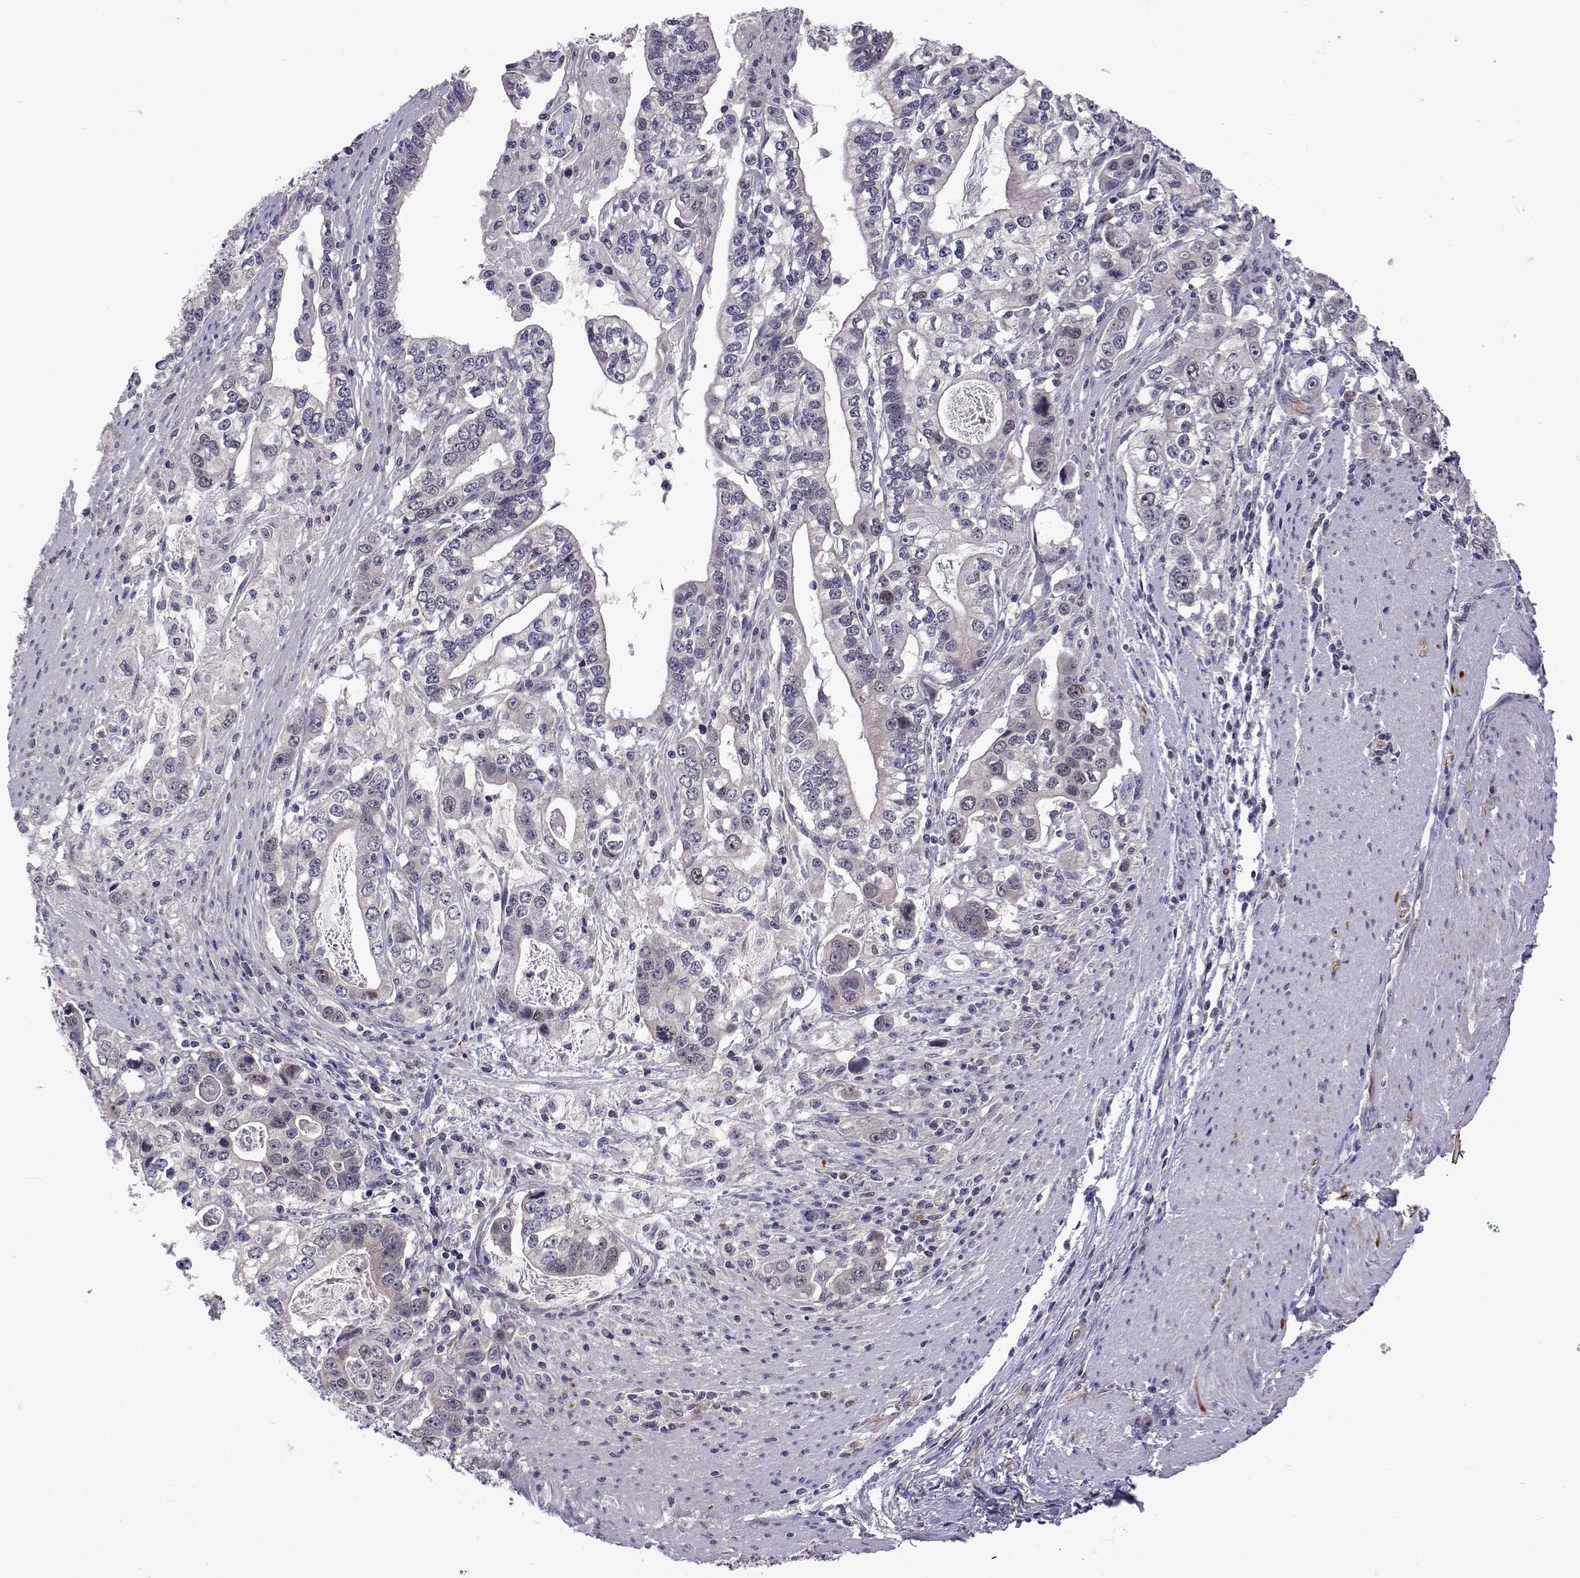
{"staining": {"intensity": "negative", "quantity": "none", "location": "none"}, "tissue": "stomach cancer", "cell_type": "Tumor cells", "image_type": "cancer", "snomed": [{"axis": "morphology", "description": "Adenocarcinoma, NOS"}, {"axis": "topography", "description": "Stomach, lower"}], "caption": "A photomicrograph of human stomach cancer (adenocarcinoma) is negative for staining in tumor cells.", "gene": "DHTKD1", "patient": {"sex": "female", "age": 72}}